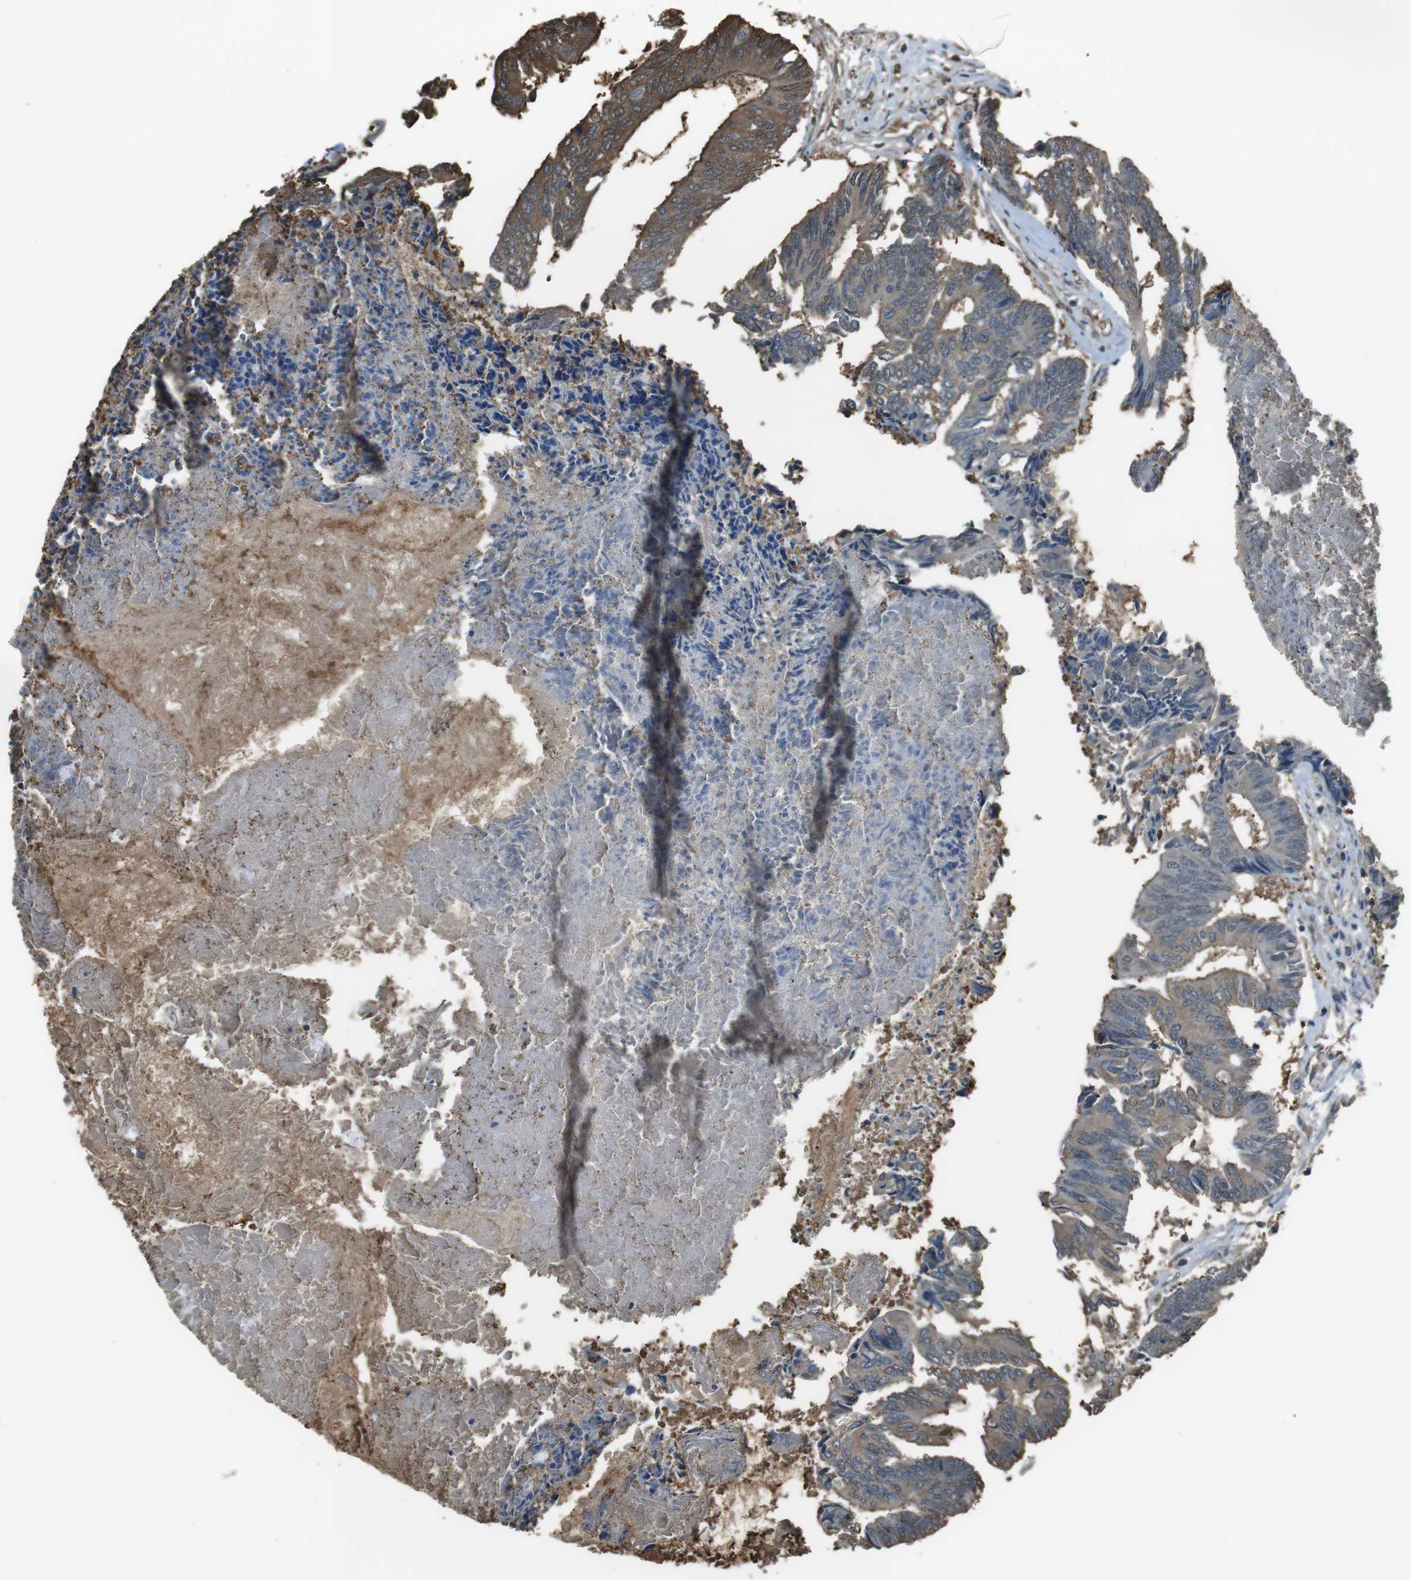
{"staining": {"intensity": "moderate", "quantity": ">75%", "location": "cytoplasmic/membranous"}, "tissue": "colorectal cancer", "cell_type": "Tumor cells", "image_type": "cancer", "snomed": [{"axis": "morphology", "description": "Adenocarcinoma, NOS"}, {"axis": "topography", "description": "Rectum"}], "caption": "Protein expression analysis of colorectal cancer (adenocarcinoma) demonstrates moderate cytoplasmic/membranous expression in about >75% of tumor cells. (brown staining indicates protein expression, while blue staining denotes nuclei).", "gene": "TWSG1", "patient": {"sex": "male", "age": 63}}